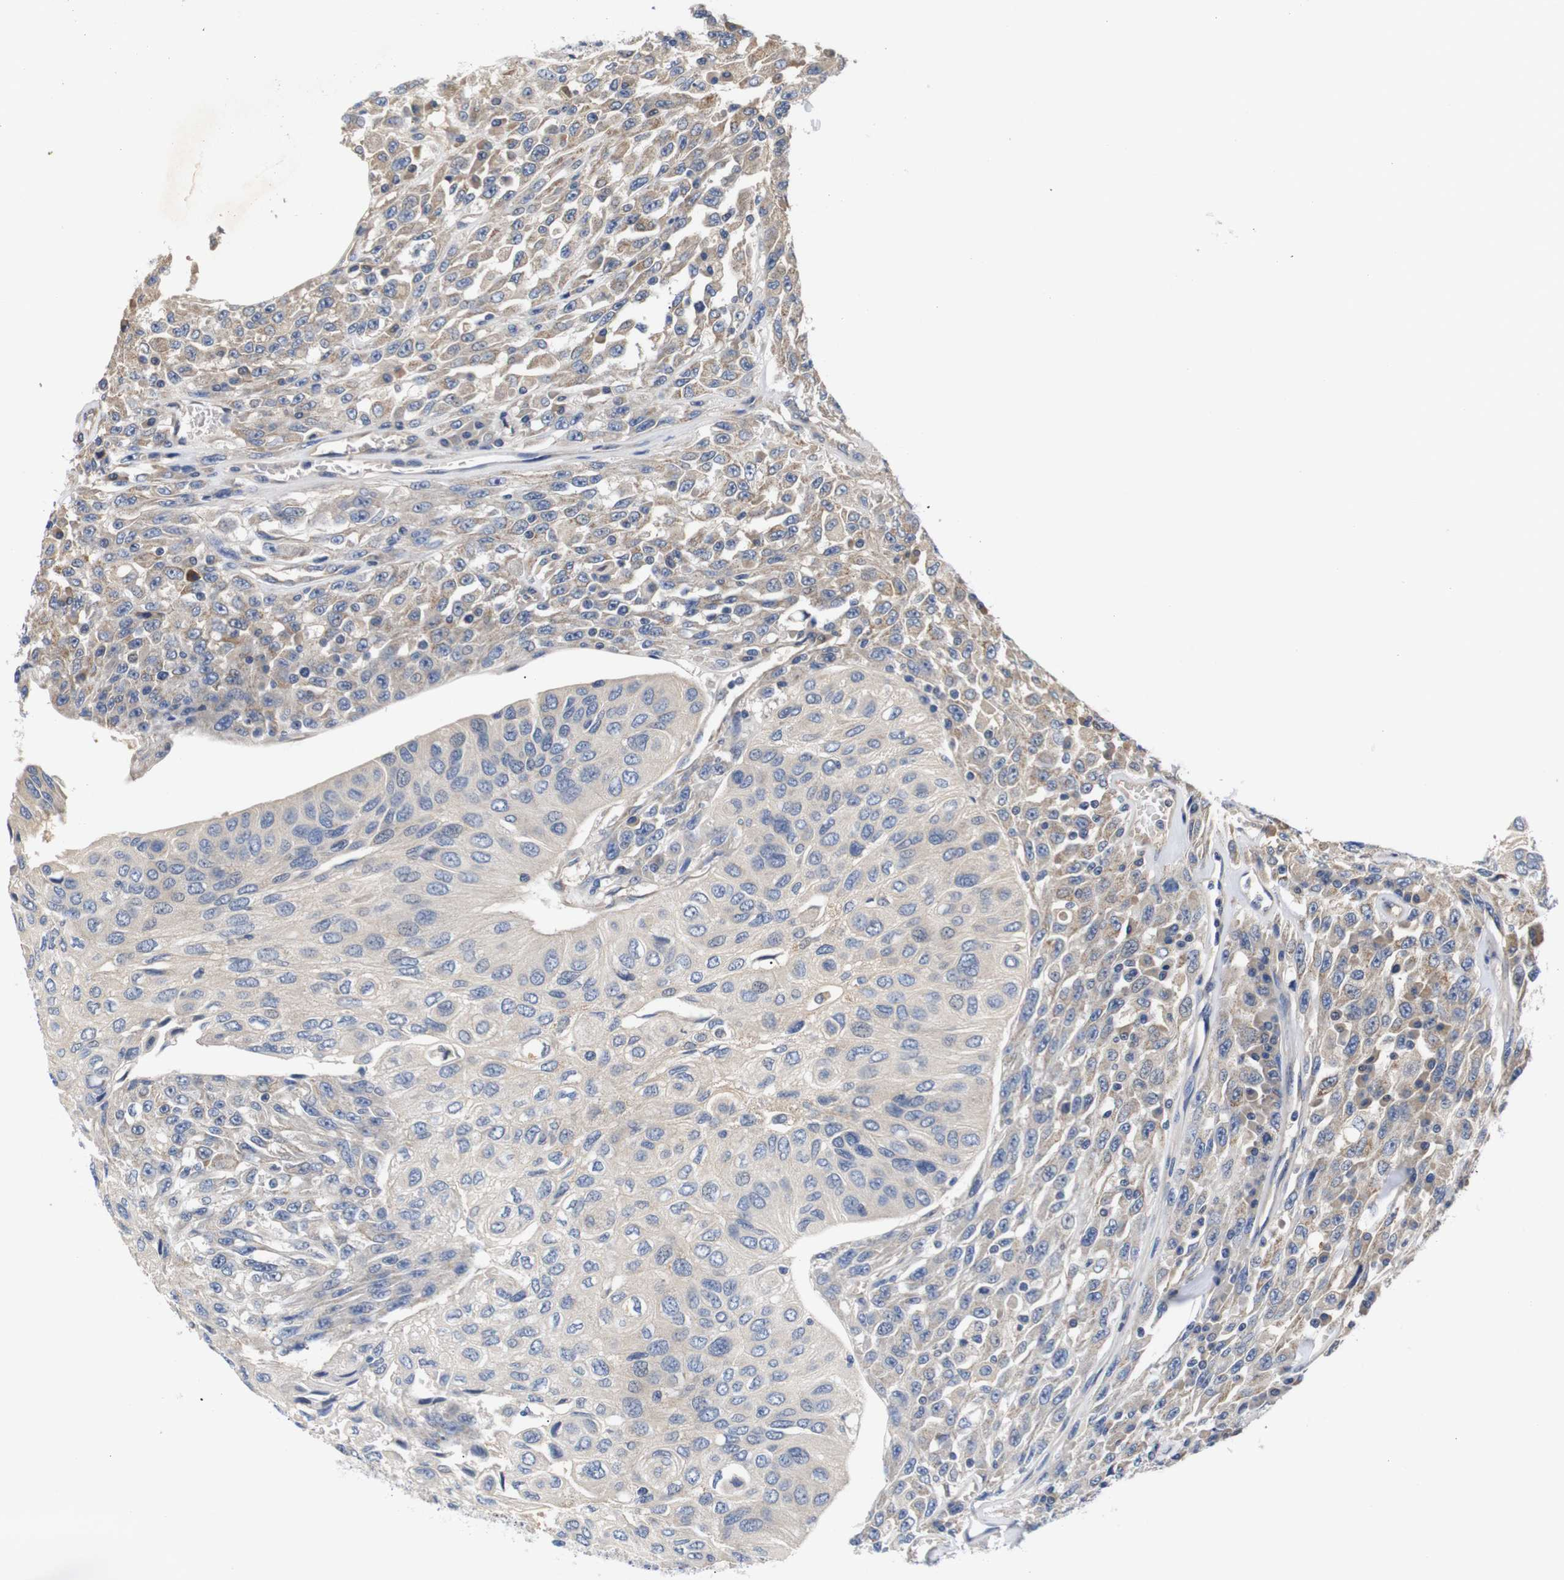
{"staining": {"intensity": "weak", "quantity": ">75%", "location": "cytoplasmic/membranous"}, "tissue": "urothelial cancer", "cell_type": "Tumor cells", "image_type": "cancer", "snomed": [{"axis": "morphology", "description": "Urothelial carcinoma, High grade"}, {"axis": "topography", "description": "Urinary bladder"}], "caption": "This histopathology image exhibits immunohistochemistry (IHC) staining of urothelial cancer, with low weak cytoplasmic/membranous positivity in about >75% of tumor cells.", "gene": "RIPK1", "patient": {"sex": "male", "age": 66}}